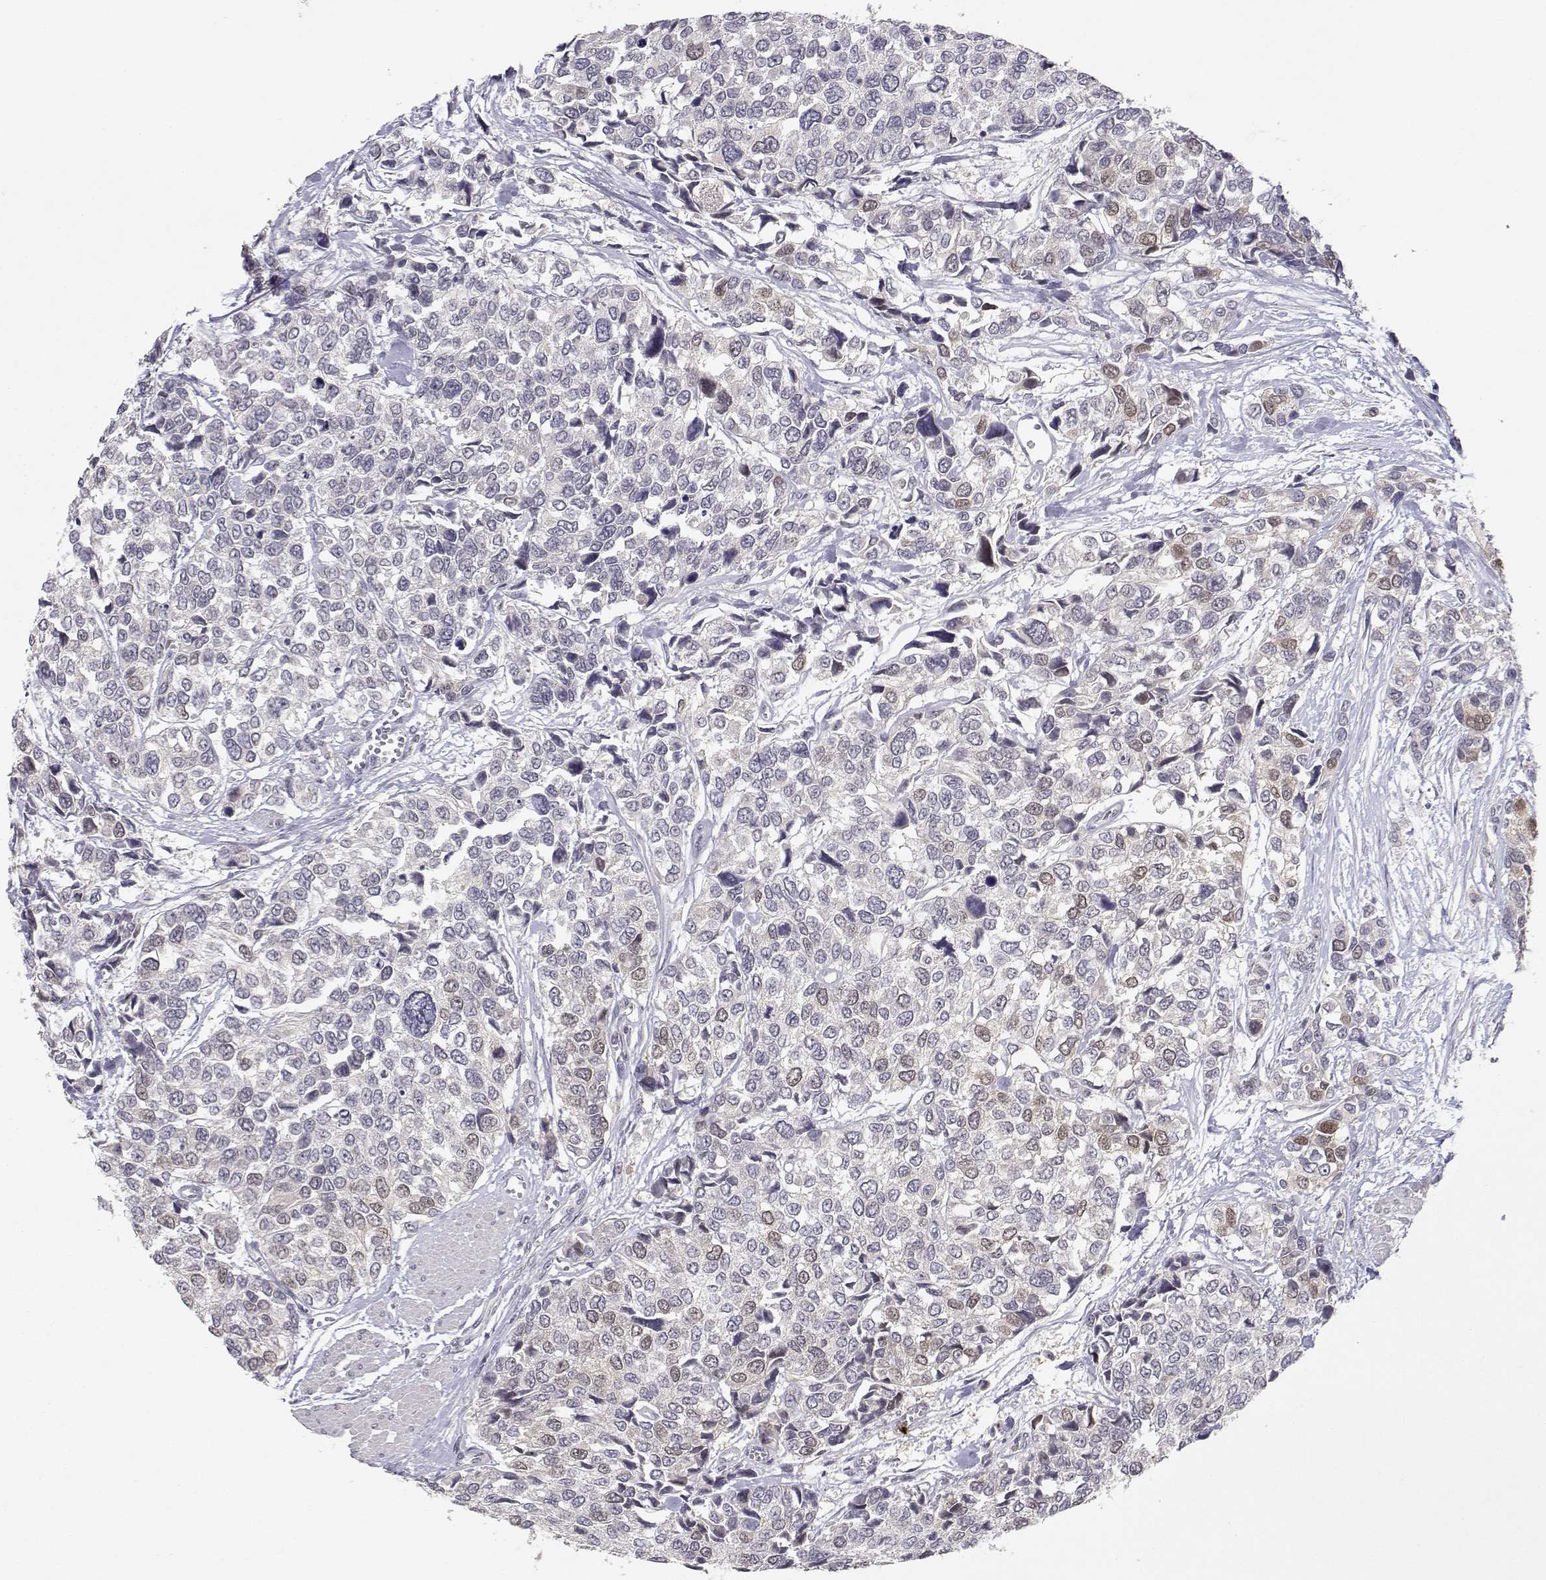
{"staining": {"intensity": "weak", "quantity": "25%-75%", "location": "nuclear"}, "tissue": "urothelial cancer", "cell_type": "Tumor cells", "image_type": "cancer", "snomed": [{"axis": "morphology", "description": "Urothelial carcinoma, High grade"}, {"axis": "topography", "description": "Urinary bladder"}], "caption": "Protein staining of urothelial cancer tissue exhibits weak nuclear positivity in about 25%-75% of tumor cells.", "gene": "RAD51", "patient": {"sex": "male", "age": 77}}